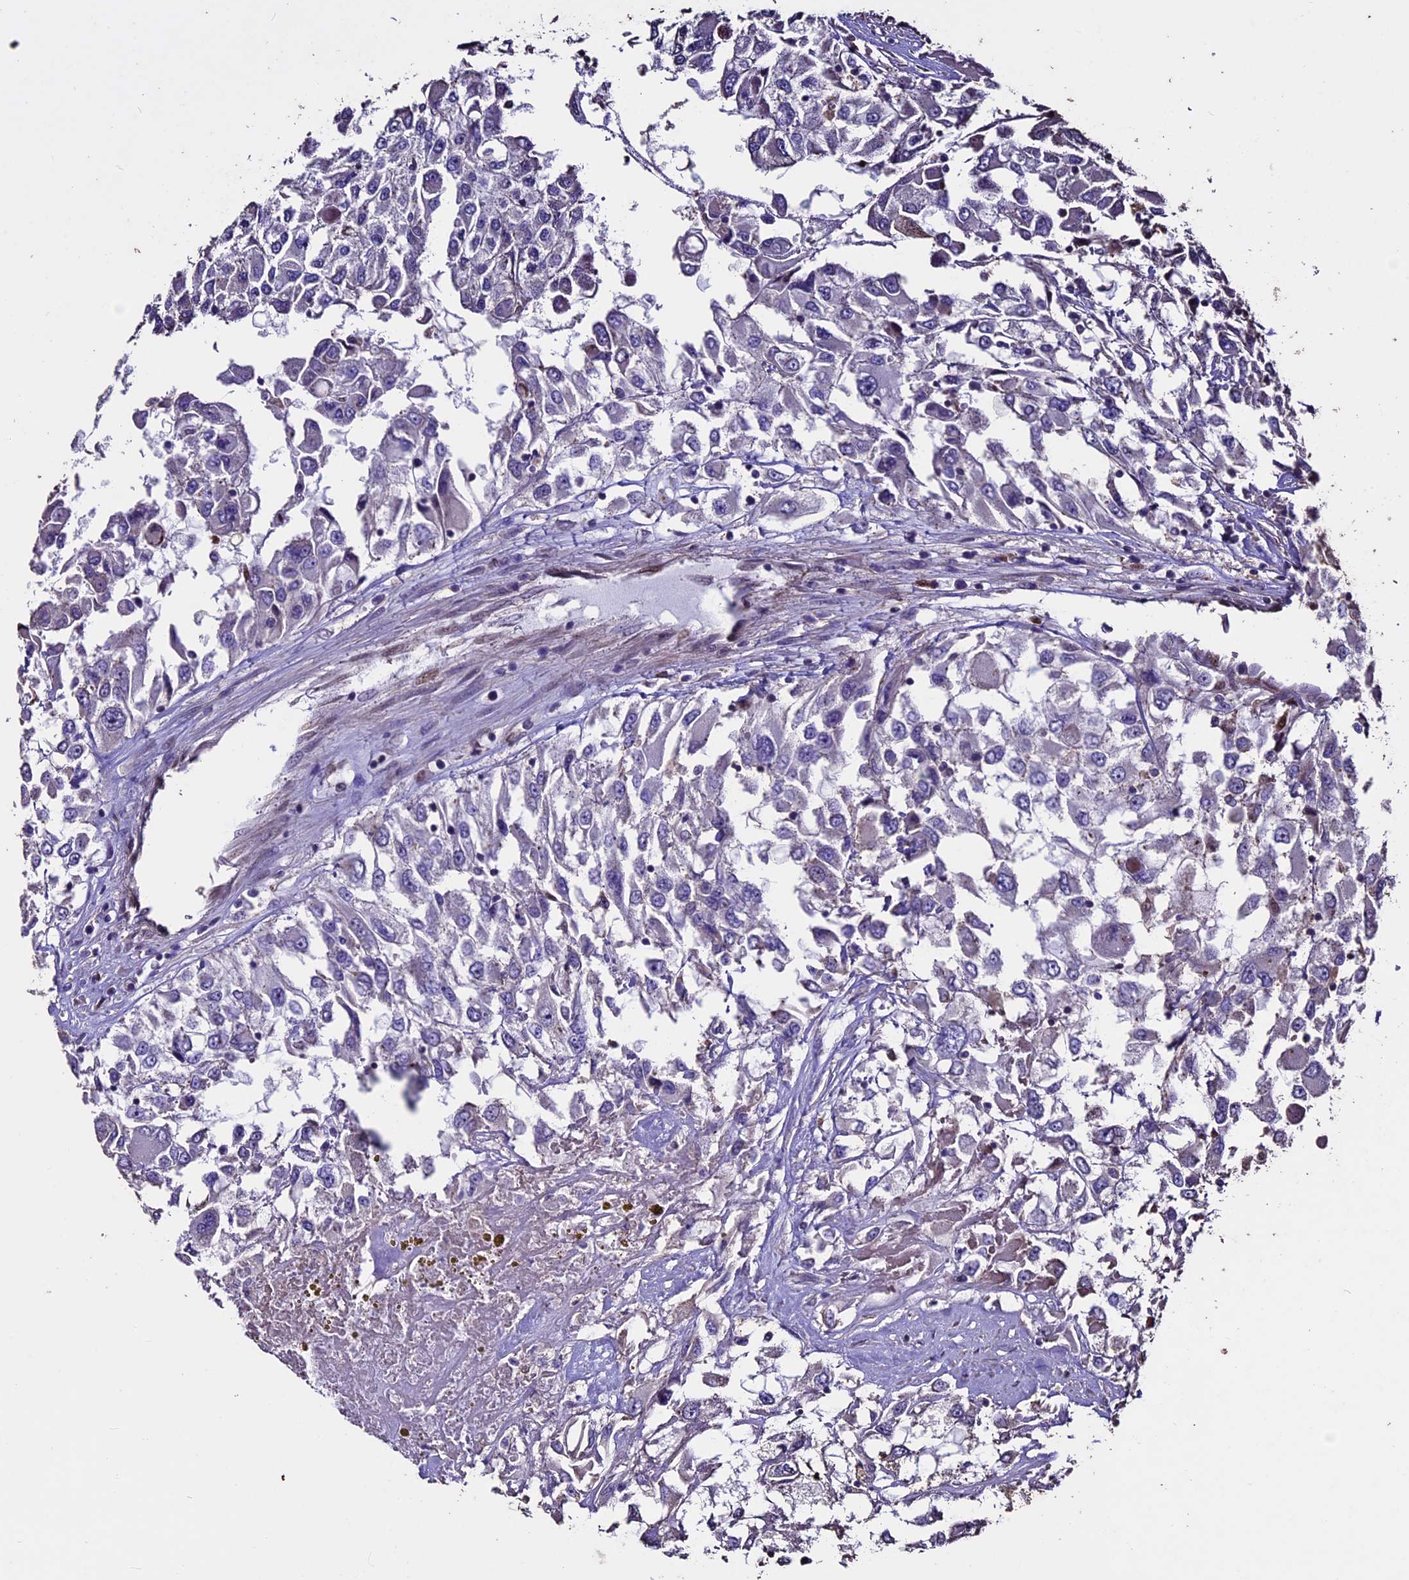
{"staining": {"intensity": "negative", "quantity": "none", "location": "none"}, "tissue": "renal cancer", "cell_type": "Tumor cells", "image_type": "cancer", "snomed": [{"axis": "morphology", "description": "Adenocarcinoma, NOS"}, {"axis": "topography", "description": "Kidney"}], "caption": "Immunohistochemical staining of human renal adenocarcinoma exhibits no significant expression in tumor cells. The staining is performed using DAB brown chromogen with nuclei counter-stained in using hematoxylin.", "gene": "USB1", "patient": {"sex": "female", "age": 52}}